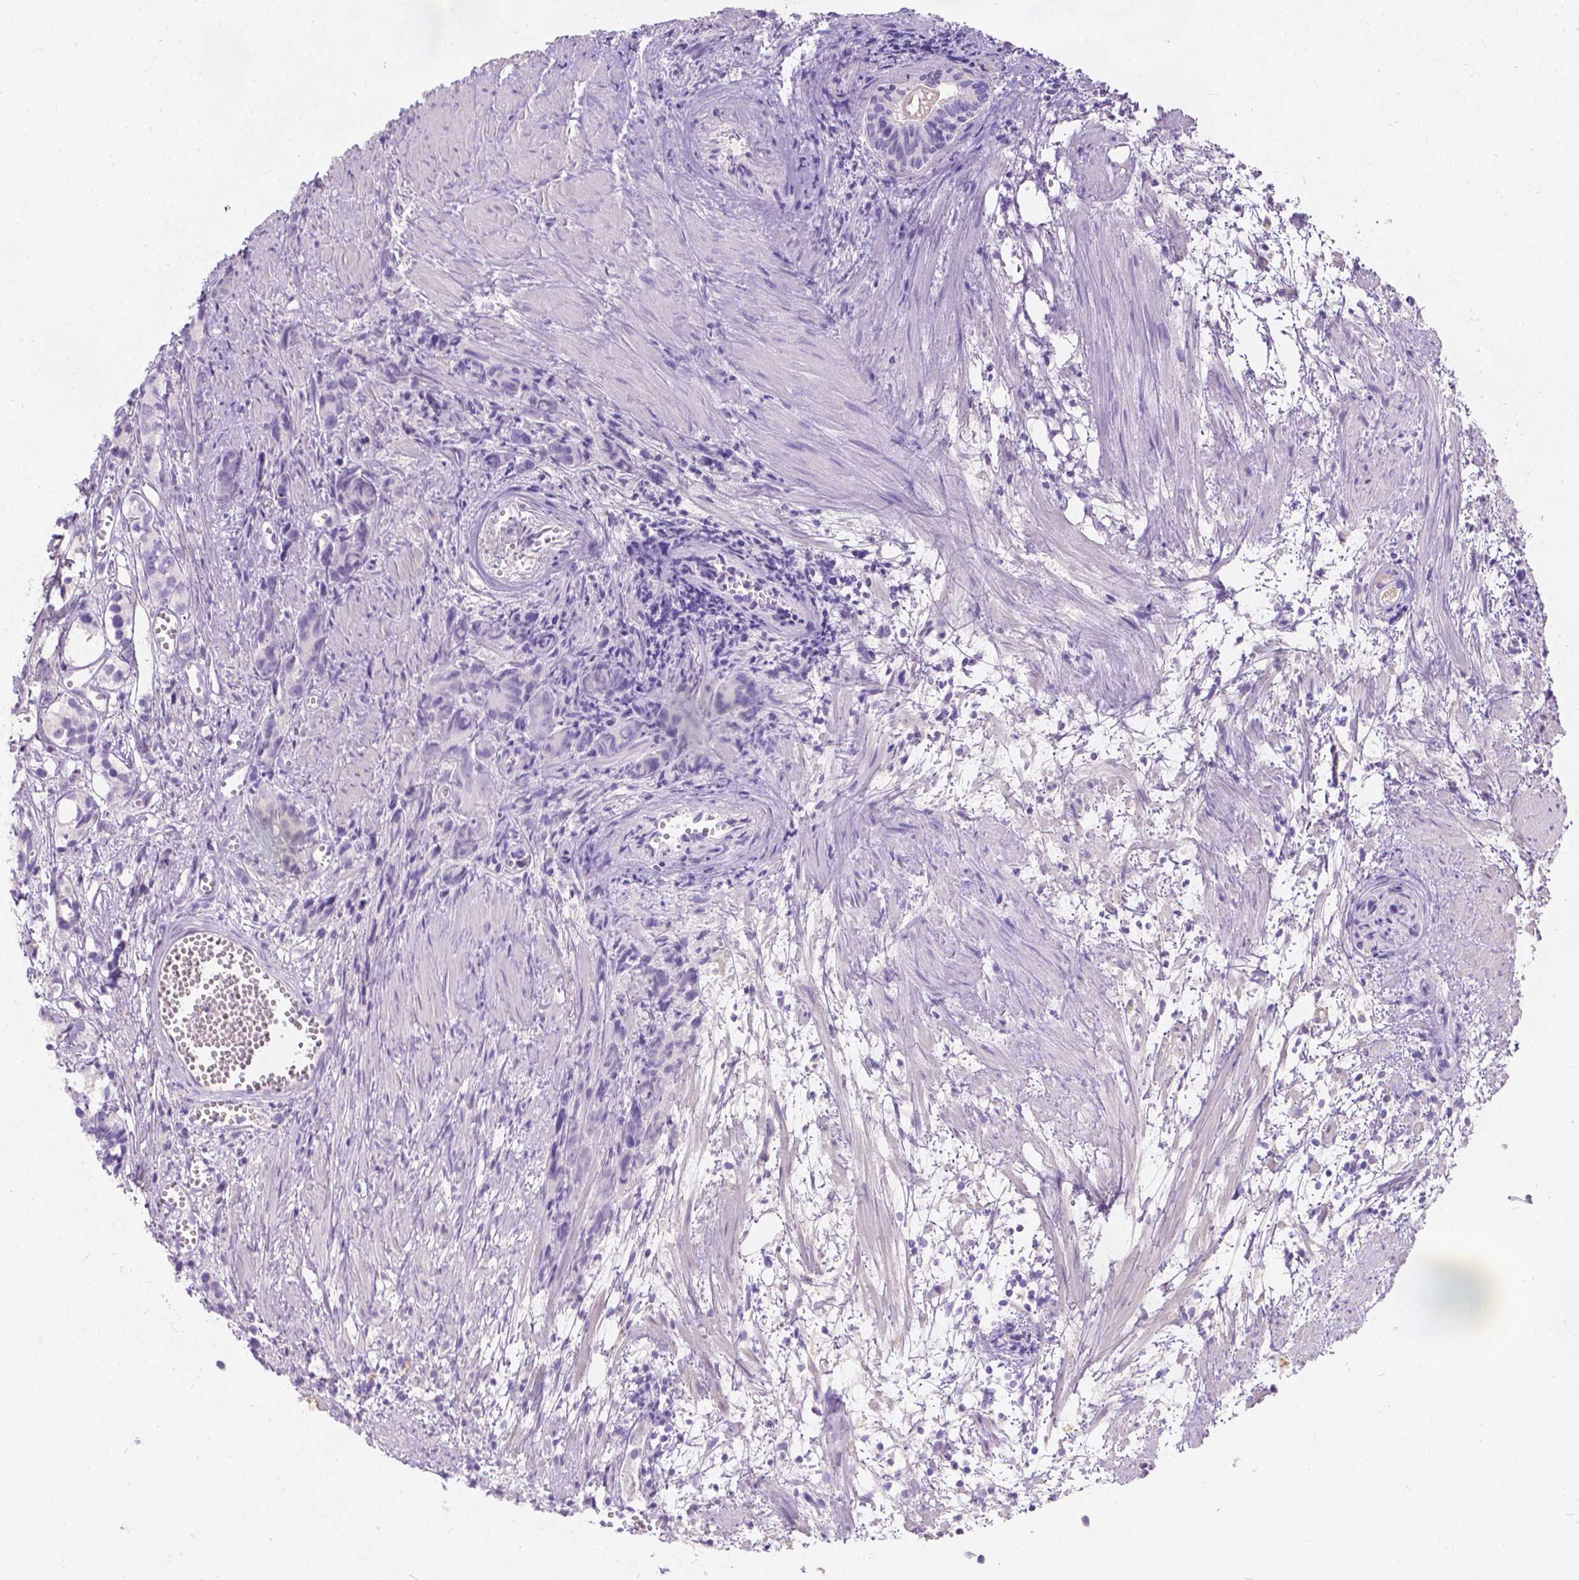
{"staining": {"intensity": "negative", "quantity": "none", "location": "none"}, "tissue": "prostate cancer", "cell_type": "Tumor cells", "image_type": "cancer", "snomed": [{"axis": "morphology", "description": "Adenocarcinoma, High grade"}, {"axis": "topography", "description": "Prostate"}], "caption": "Micrograph shows no significant protein expression in tumor cells of prostate cancer (high-grade adenocarcinoma). Nuclei are stained in blue.", "gene": "GAL3ST2", "patient": {"sex": "male", "age": 77}}